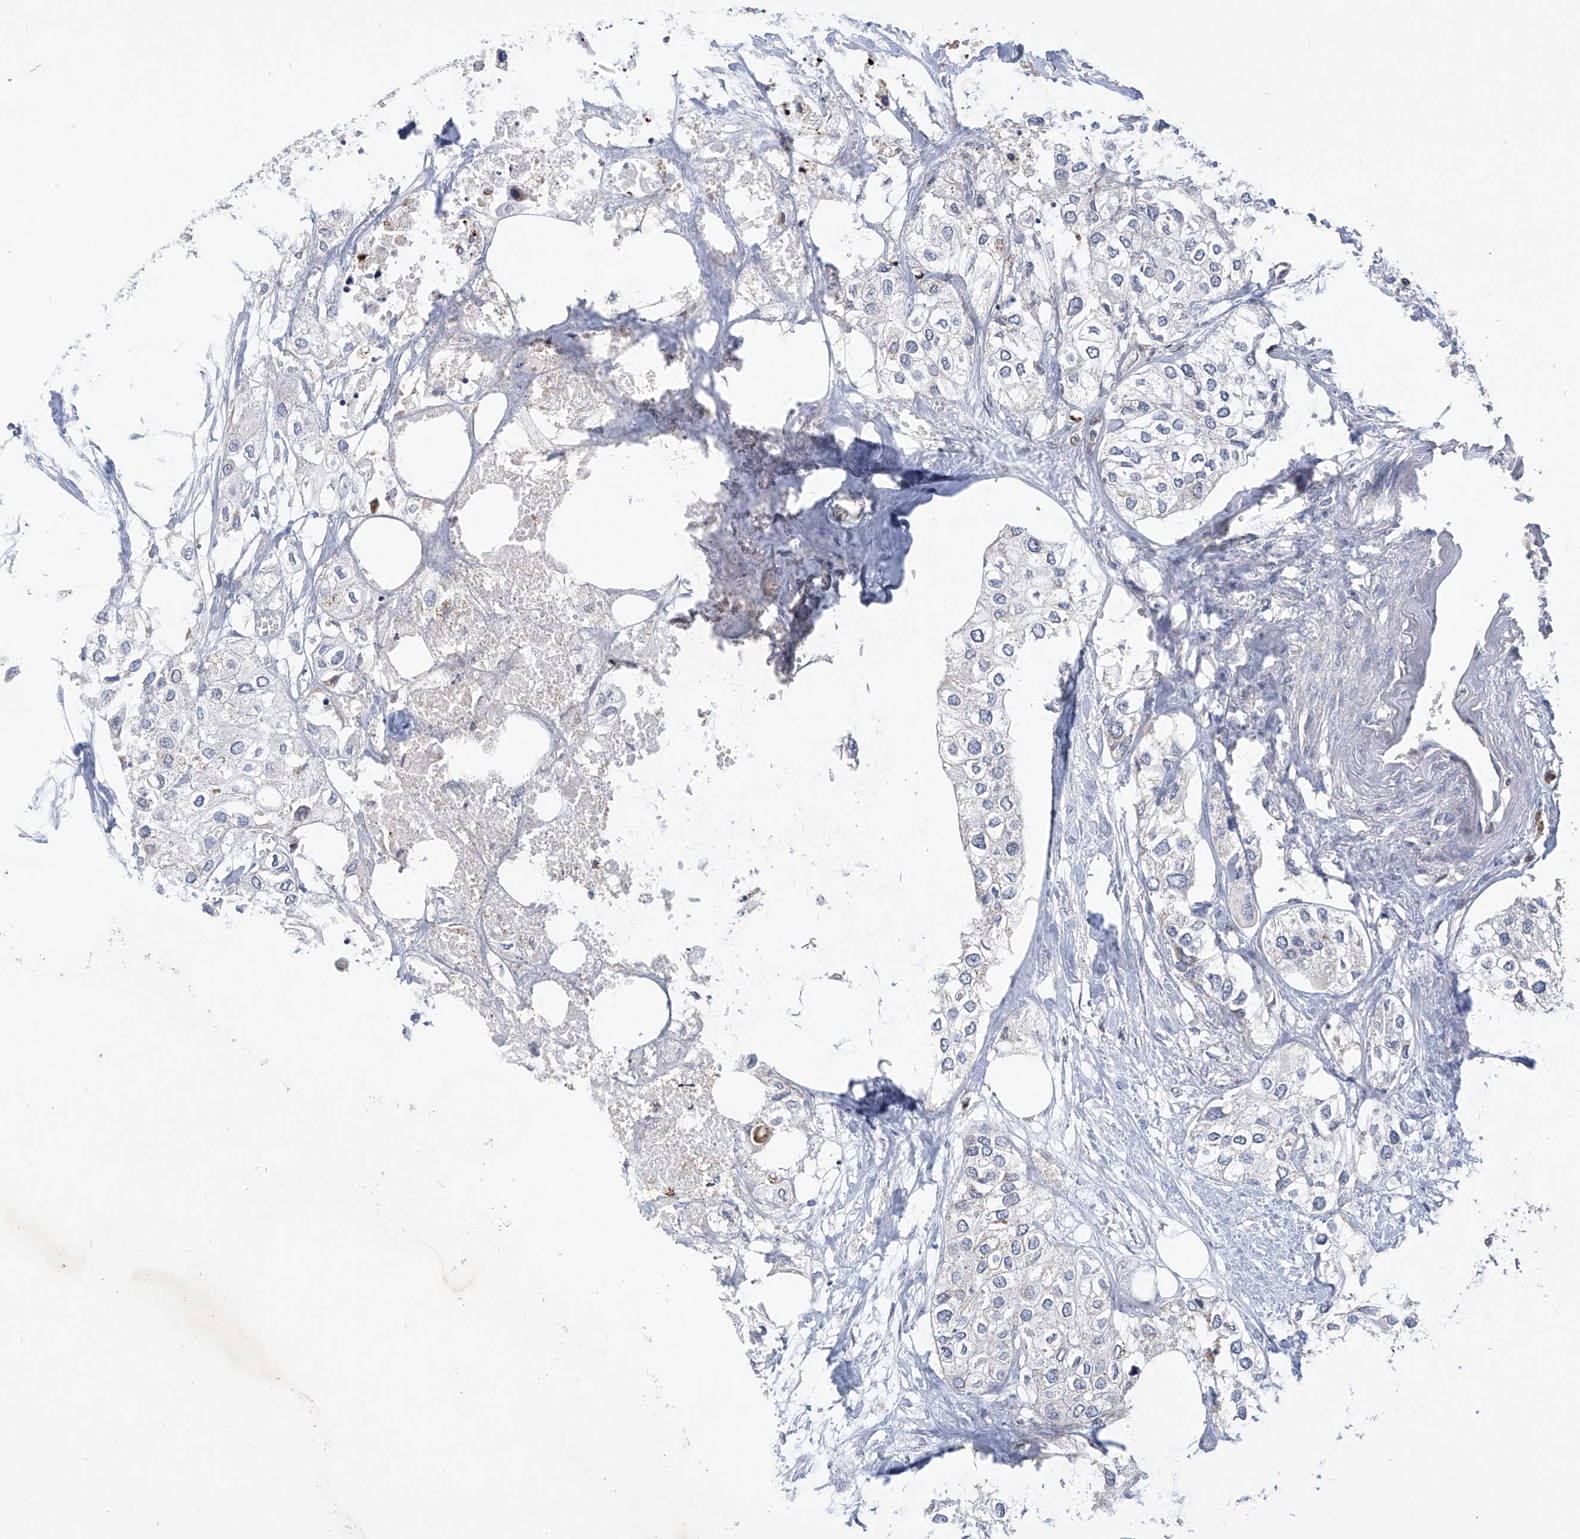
{"staining": {"intensity": "negative", "quantity": "none", "location": "none"}, "tissue": "urothelial cancer", "cell_type": "Tumor cells", "image_type": "cancer", "snomed": [{"axis": "morphology", "description": "Urothelial carcinoma, High grade"}, {"axis": "topography", "description": "Urinary bladder"}], "caption": "A photomicrograph of human urothelial carcinoma (high-grade) is negative for staining in tumor cells.", "gene": "SLCO4A1", "patient": {"sex": "male", "age": 64}}